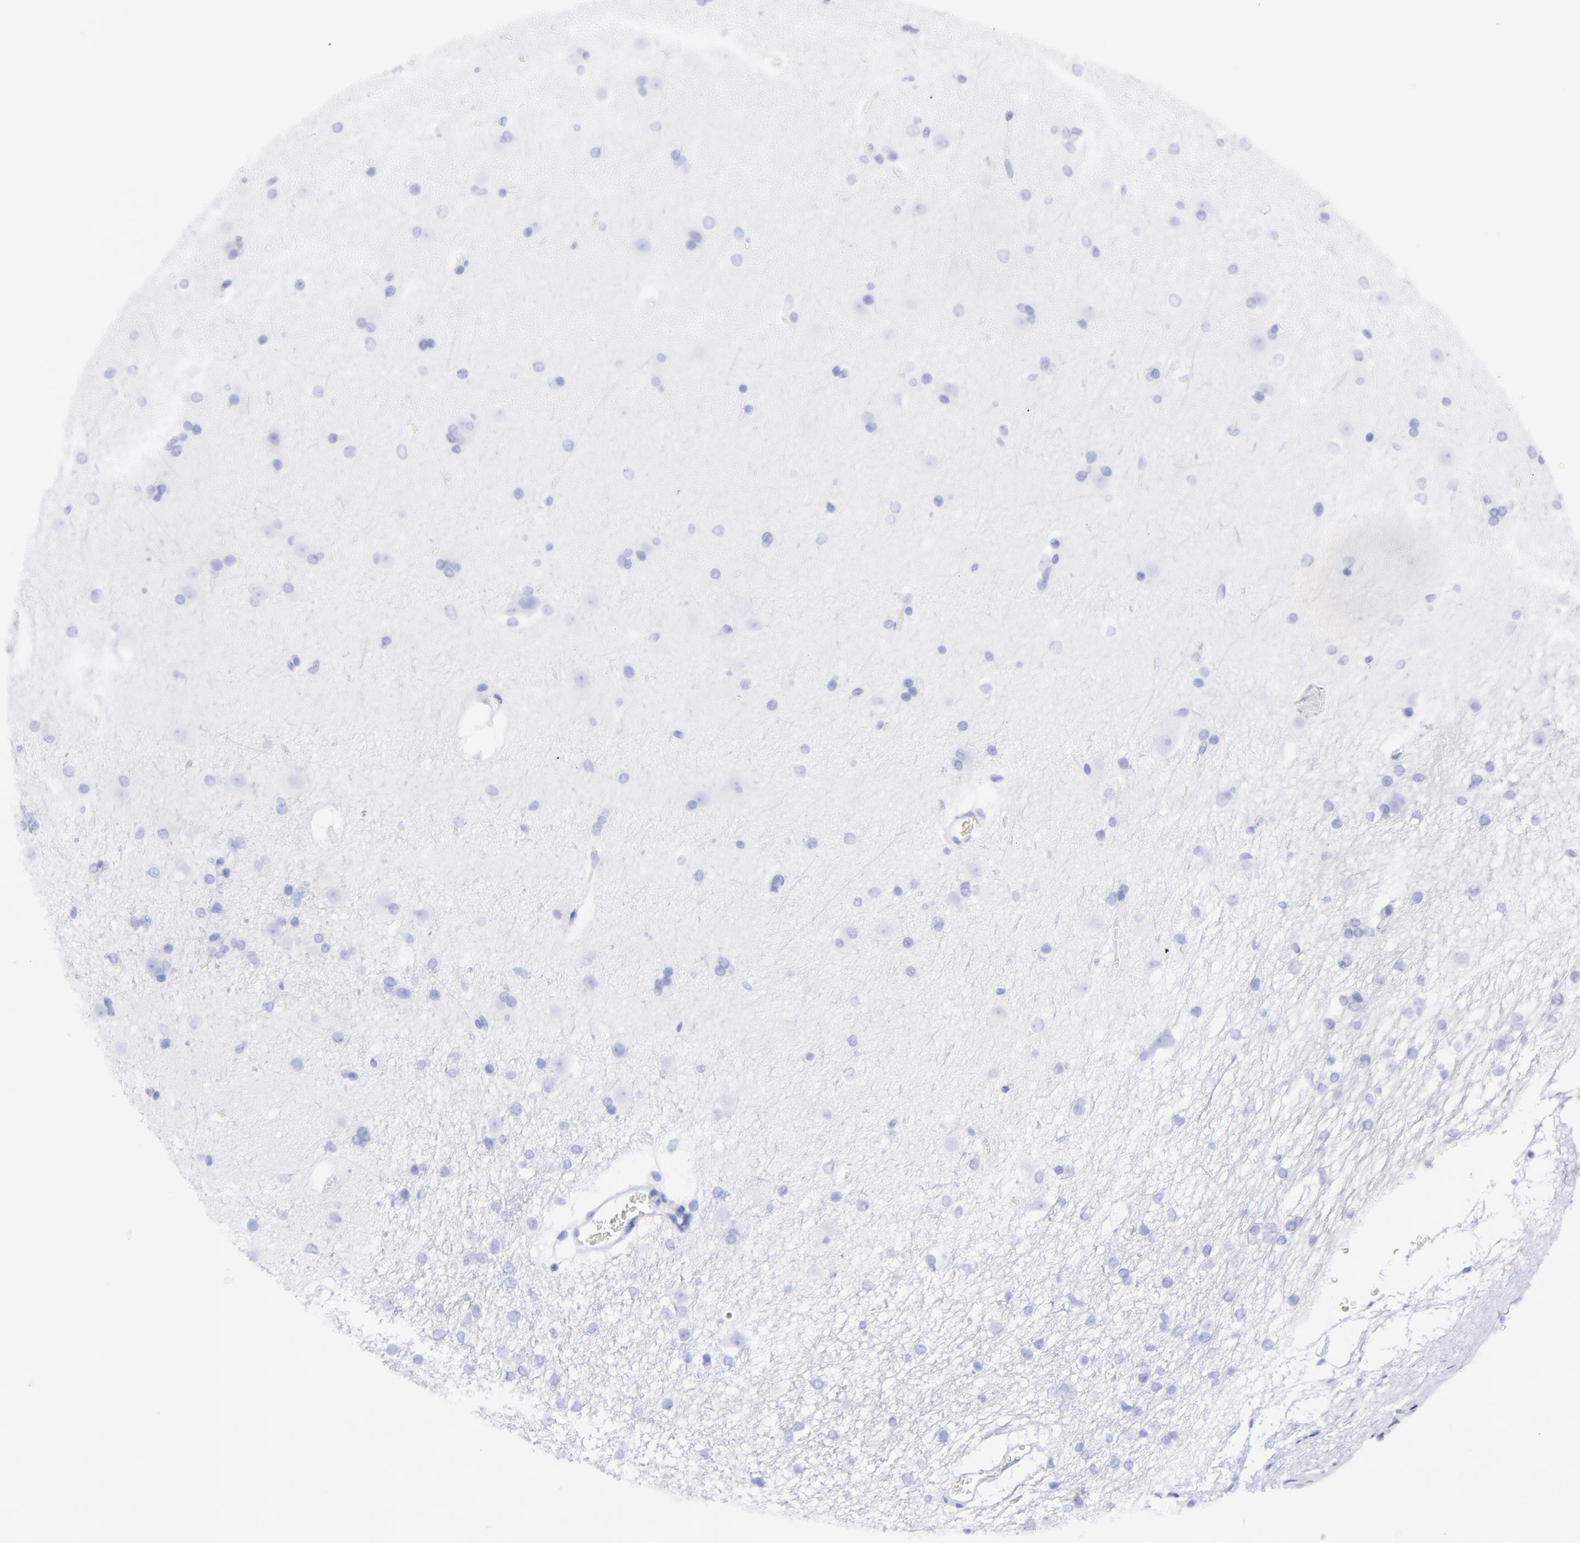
{"staining": {"intensity": "negative", "quantity": "none", "location": "none"}, "tissue": "caudate", "cell_type": "Glial cells", "image_type": "normal", "snomed": [{"axis": "morphology", "description": "Normal tissue, NOS"}, {"axis": "topography", "description": "Lateral ventricle wall"}], "caption": "A histopathology image of caudate stained for a protein demonstrates no brown staining in glial cells.", "gene": "MAP2K7", "patient": {"sex": "female", "age": 19}}